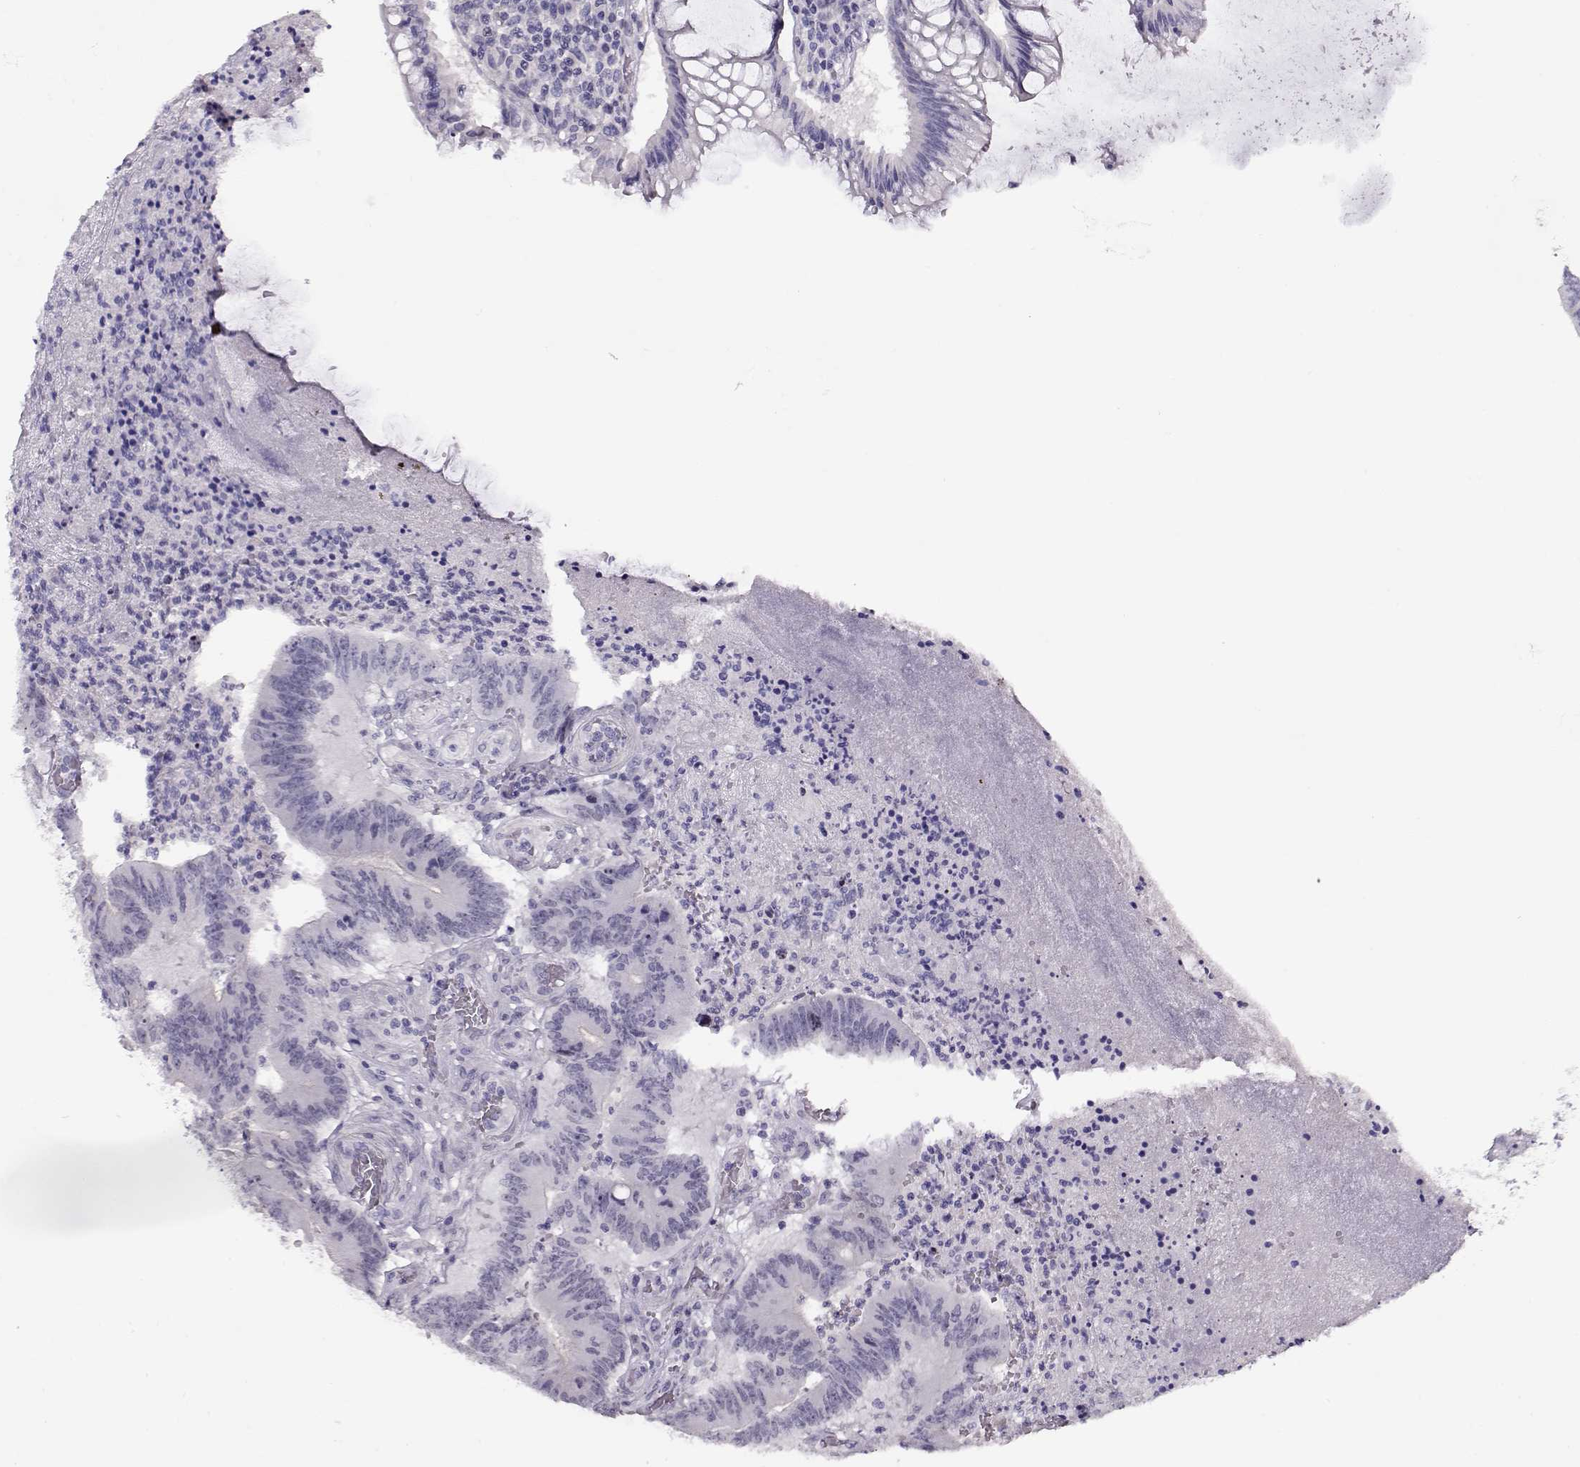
{"staining": {"intensity": "negative", "quantity": "none", "location": "none"}, "tissue": "colorectal cancer", "cell_type": "Tumor cells", "image_type": "cancer", "snomed": [{"axis": "morphology", "description": "Adenocarcinoma, NOS"}, {"axis": "topography", "description": "Colon"}], "caption": "A histopathology image of colorectal adenocarcinoma stained for a protein demonstrates no brown staining in tumor cells.", "gene": "CRX", "patient": {"sex": "female", "age": 70}}